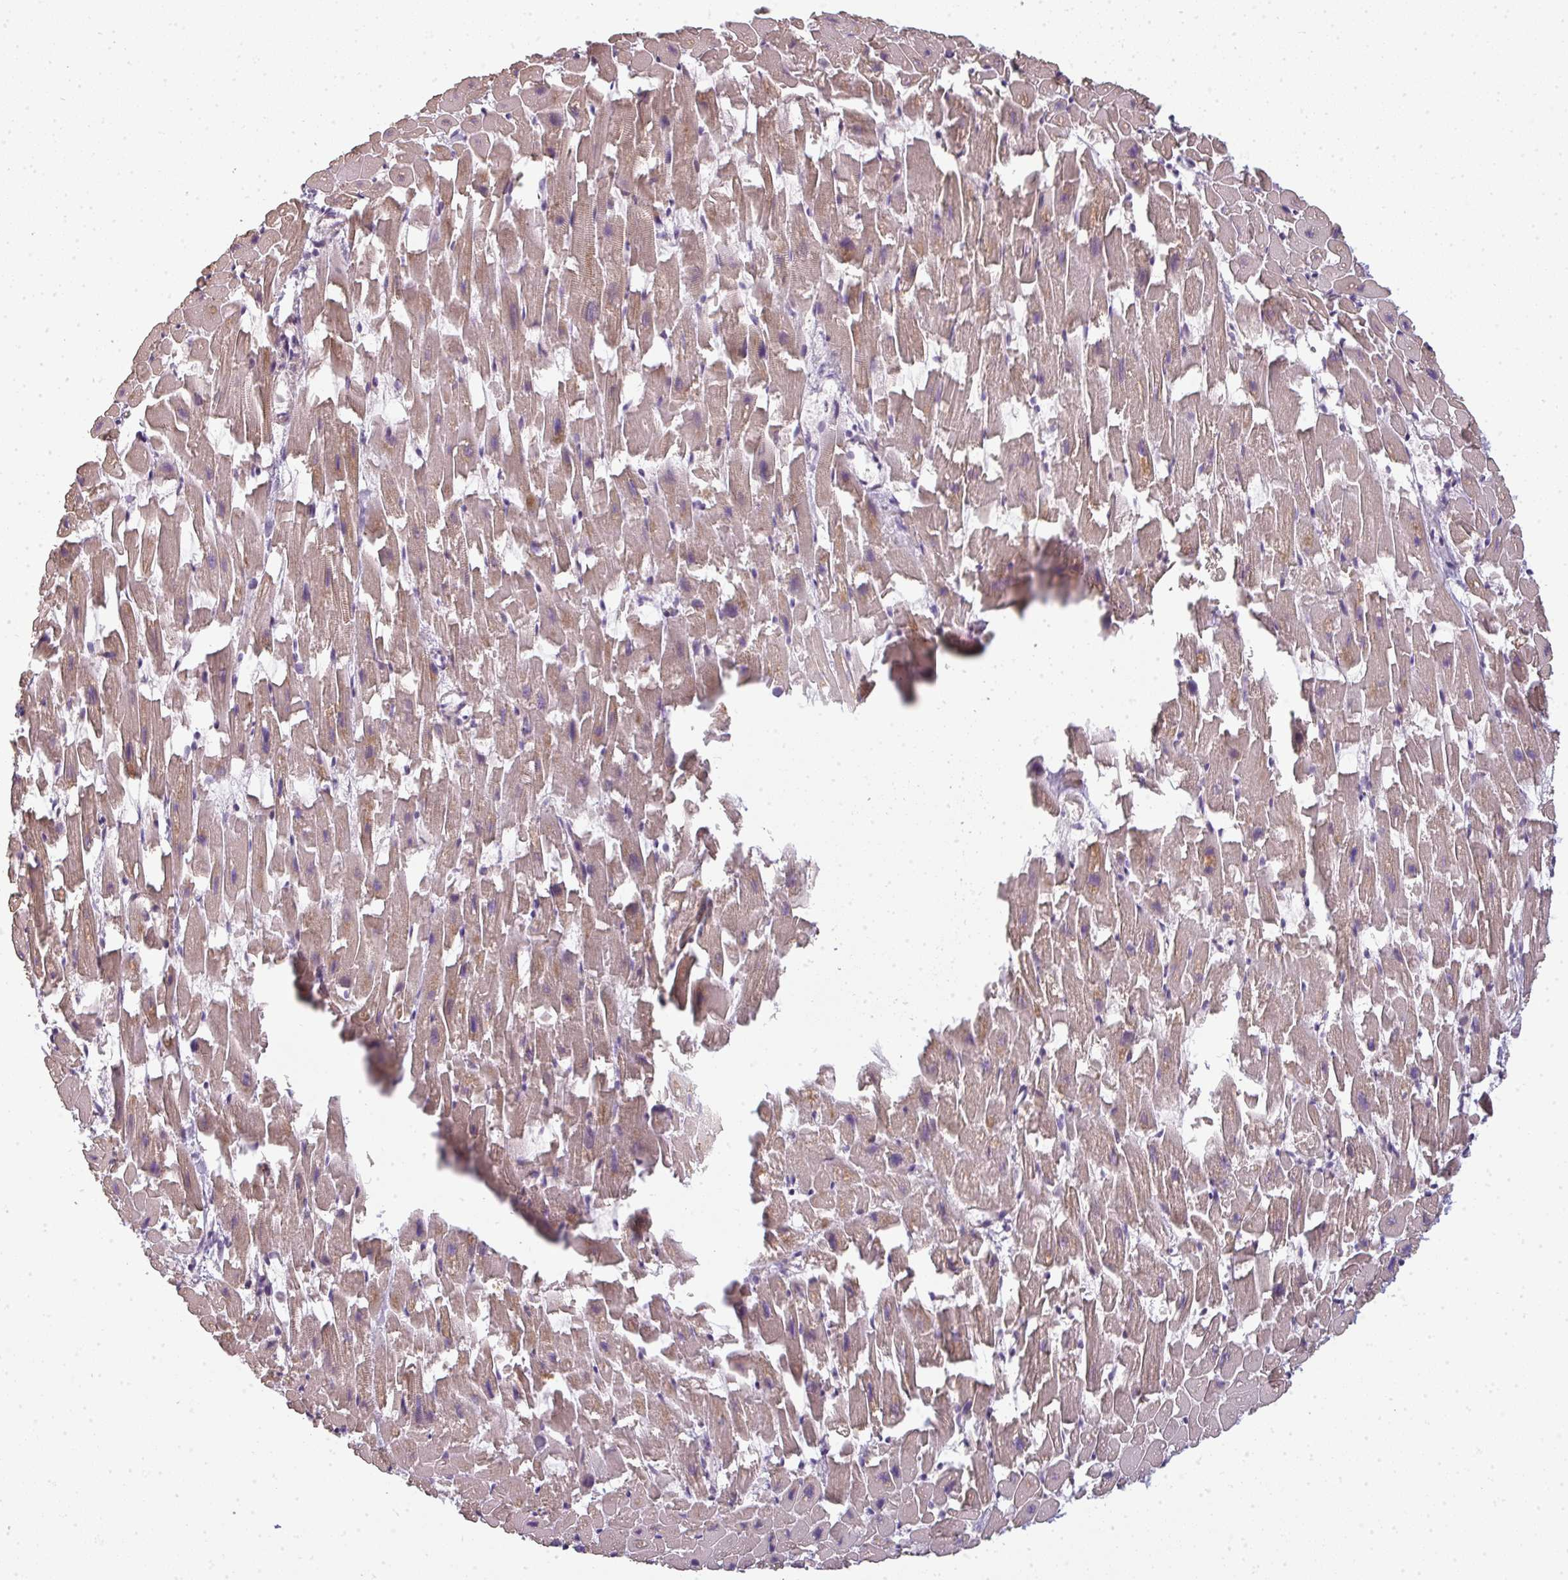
{"staining": {"intensity": "moderate", "quantity": ">75%", "location": "cytoplasmic/membranous"}, "tissue": "heart muscle", "cell_type": "Cardiomyocytes", "image_type": "normal", "snomed": [{"axis": "morphology", "description": "Normal tissue, NOS"}, {"axis": "topography", "description": "Heart"}], "caption": "Protein expression analysis of unremarkable heart muscle displays moderate cytoplasmic/membranous staining in about >75% of cardiomyocytes.", "gene": "CXCR1", "patient": {"sex": "female", "age": 64}}